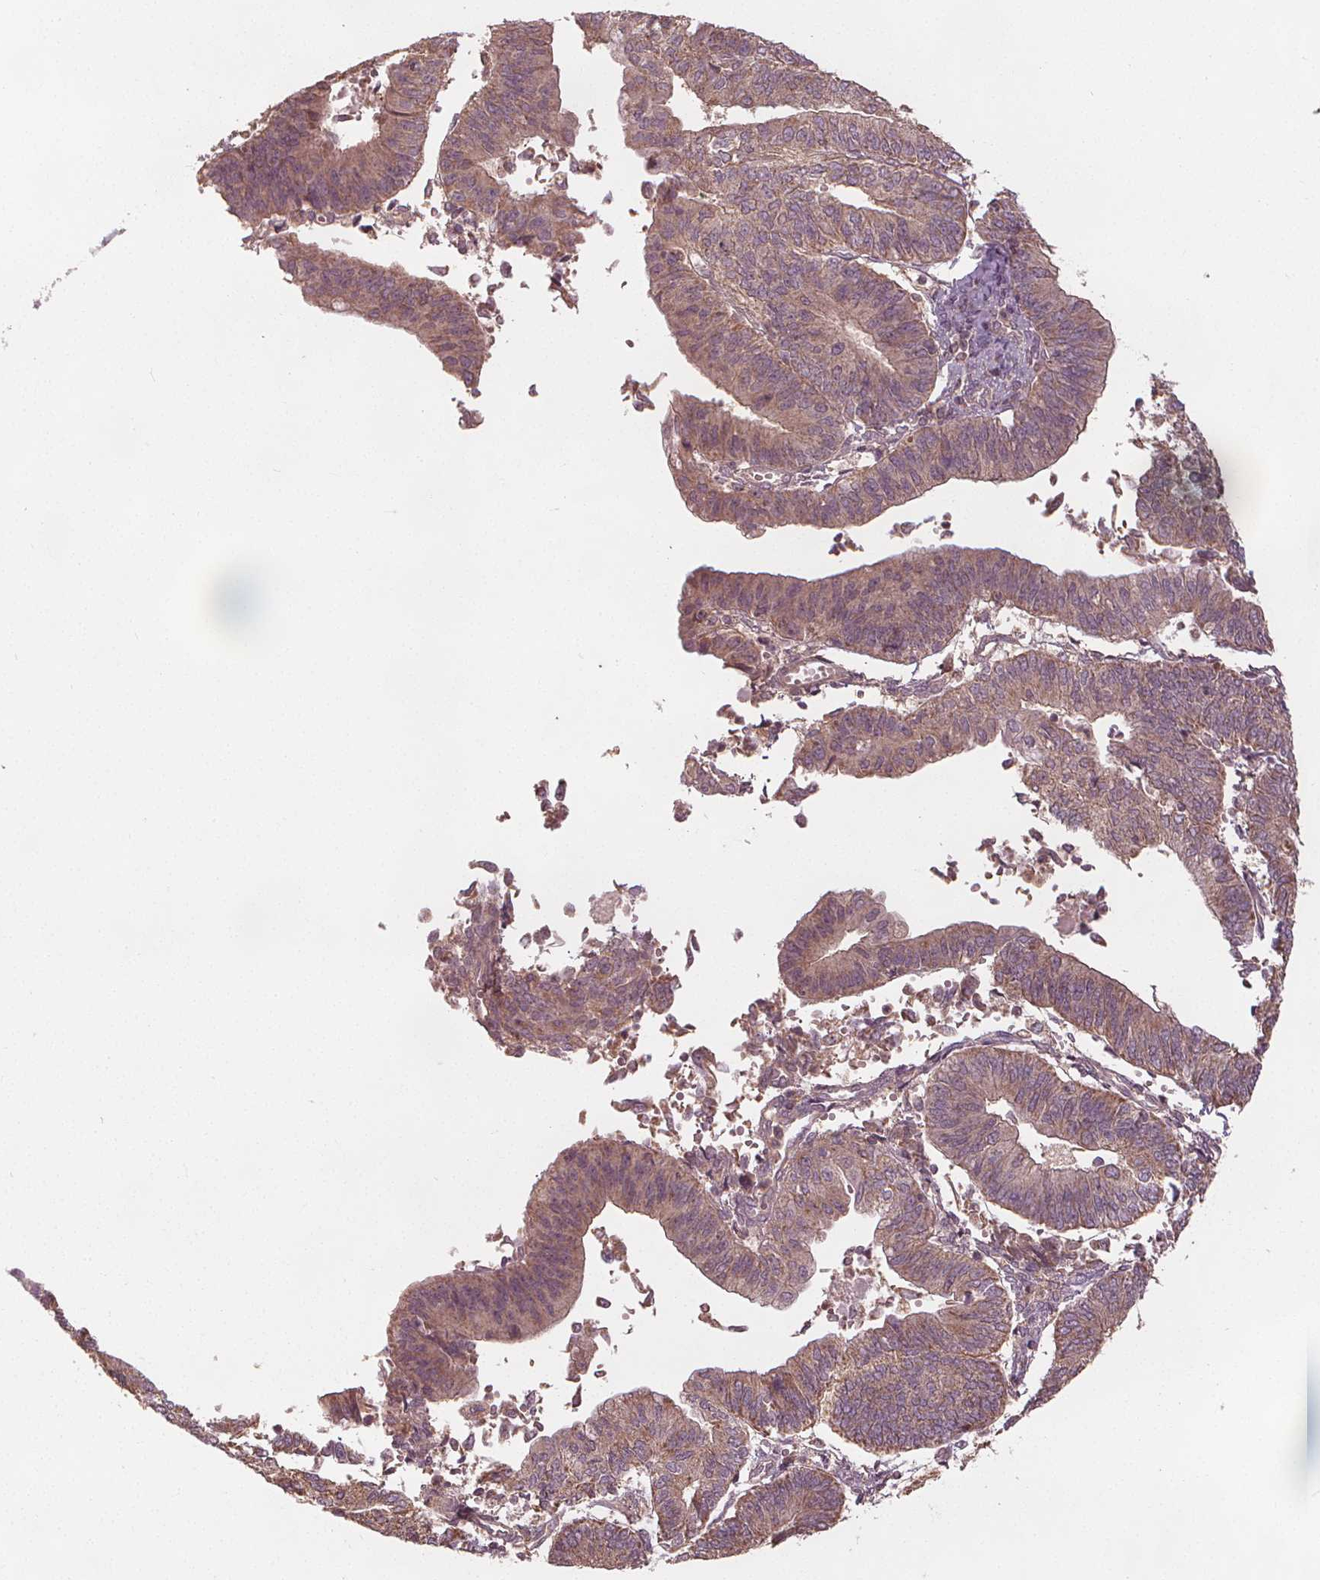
{"staining": {"intensity": "moderate", "quantity": ">75%", "location": "cytoplasmic/membranous"}, "tissue": "endometrial cancer", "cell_type": "Tumor cells", "image_type": "cancer", "snomed": [{"axis": "morphology", "description": "Adenocarcinoma, NOS"}, {"axis": "topography", "description": "Endometrium"}], "caption": "About >75% of tumor cells in endometrial cancer (adenocarcinoma) show moderate cytoplasmic/membranous protein positivity as visualized by brown immunohistochemical staining.", "gene": "GNB2", "patient": {"sex": "female", "age": 65}}